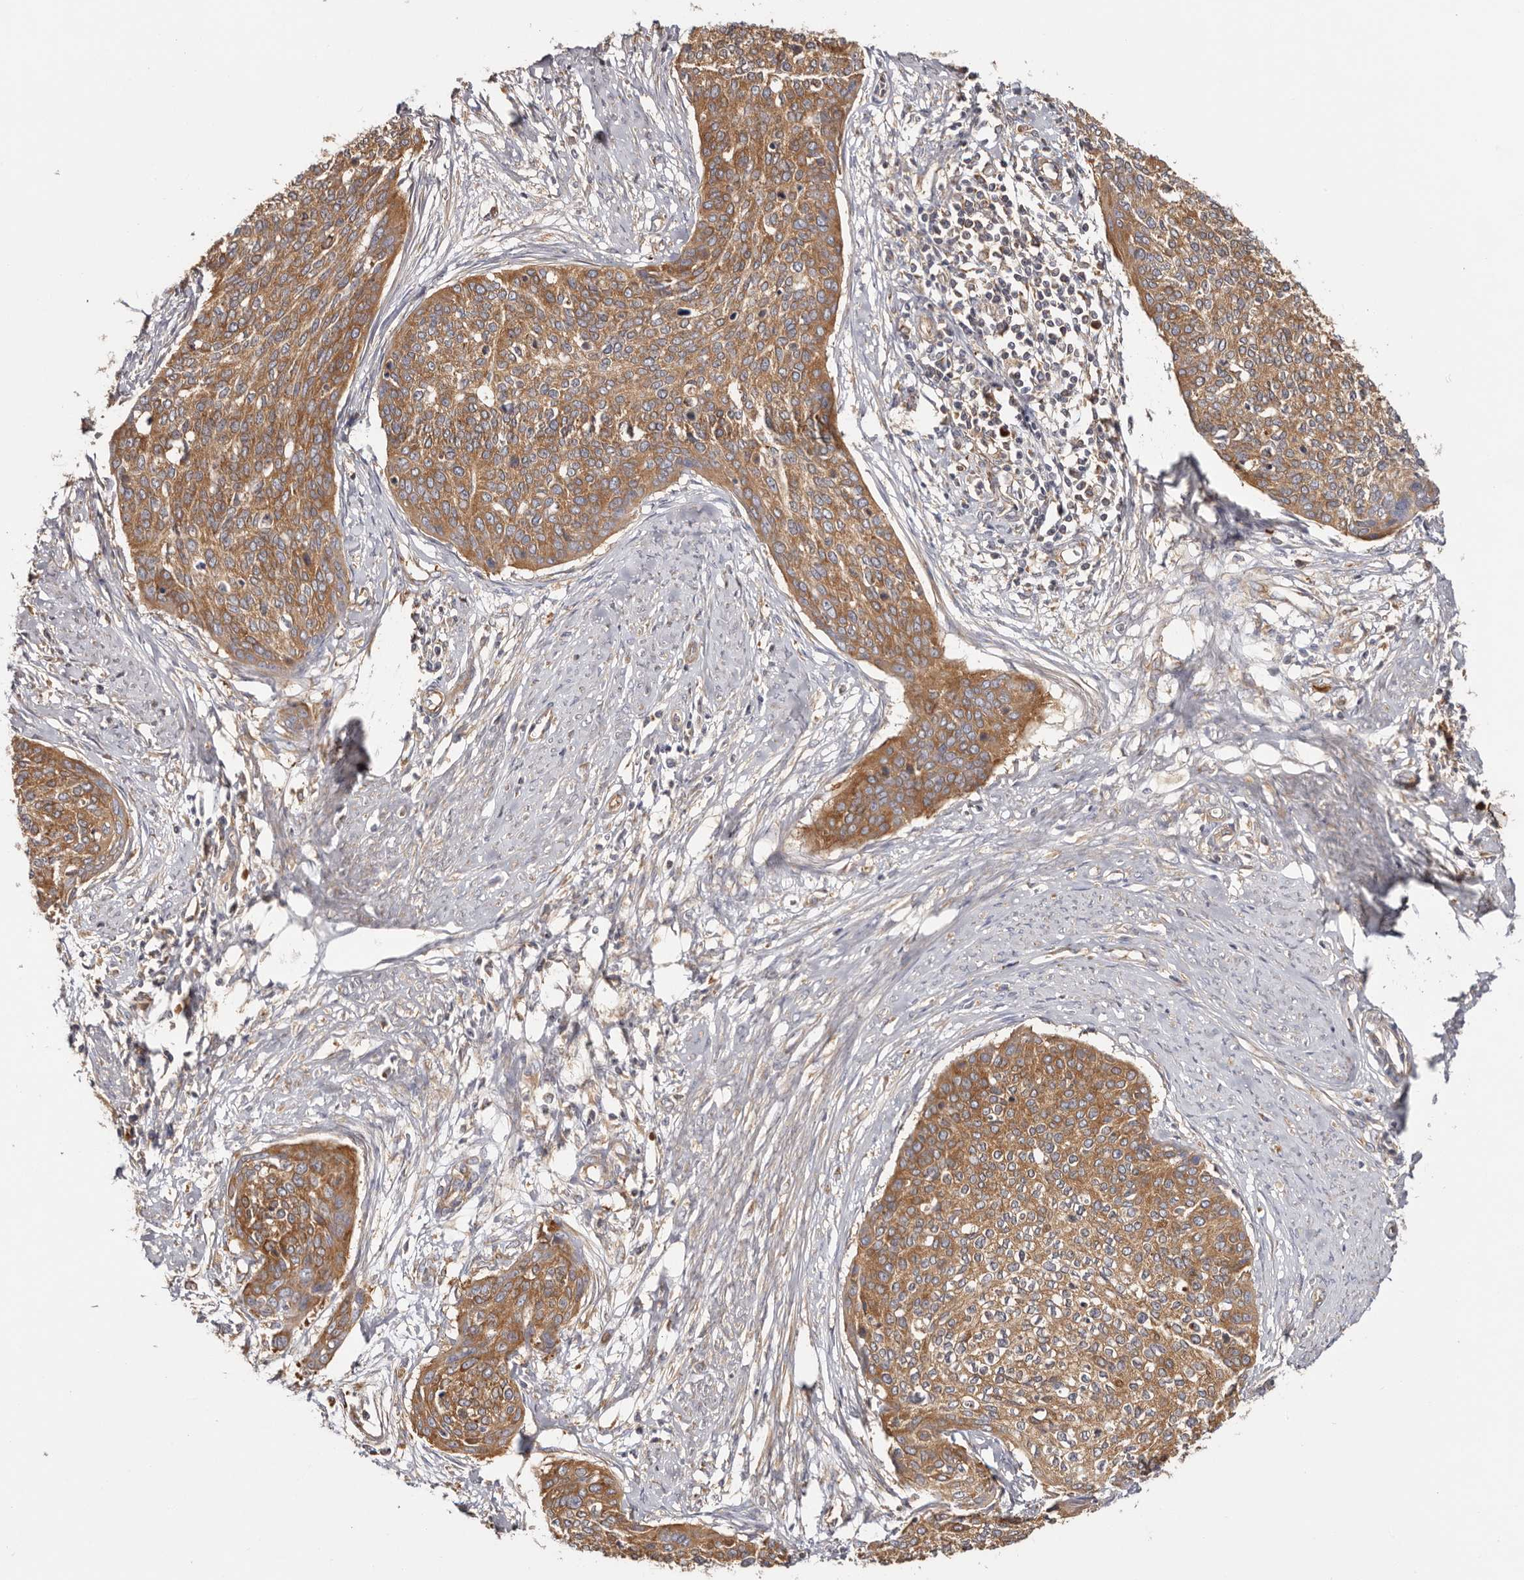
{"staining": {"intensity": "moderate", "quantity": ">75%", "location": "cytoplasmic/membranous"}, "tissue": "cervical cancer", "cell_type": "Tumor cells", "image_type": "cancer", "snomed": [{"axis": "morphology", "description": "Squamous cell carcinoma, NOS"}, {"axis": "topography", "description": "Cervix"}], "caption": "Squamous cell carcinoma (cervical) was stained to show a protein in brown. There is medium levels of moderate cytoplasmic/membranous staining in about >75% of tumor cells. Immunohistochemistry (ihc) stains the protein in brown and the nuclei are stained blue.", "gene": "EPRS1", "patient": {"sex": "female", "age": 37}}